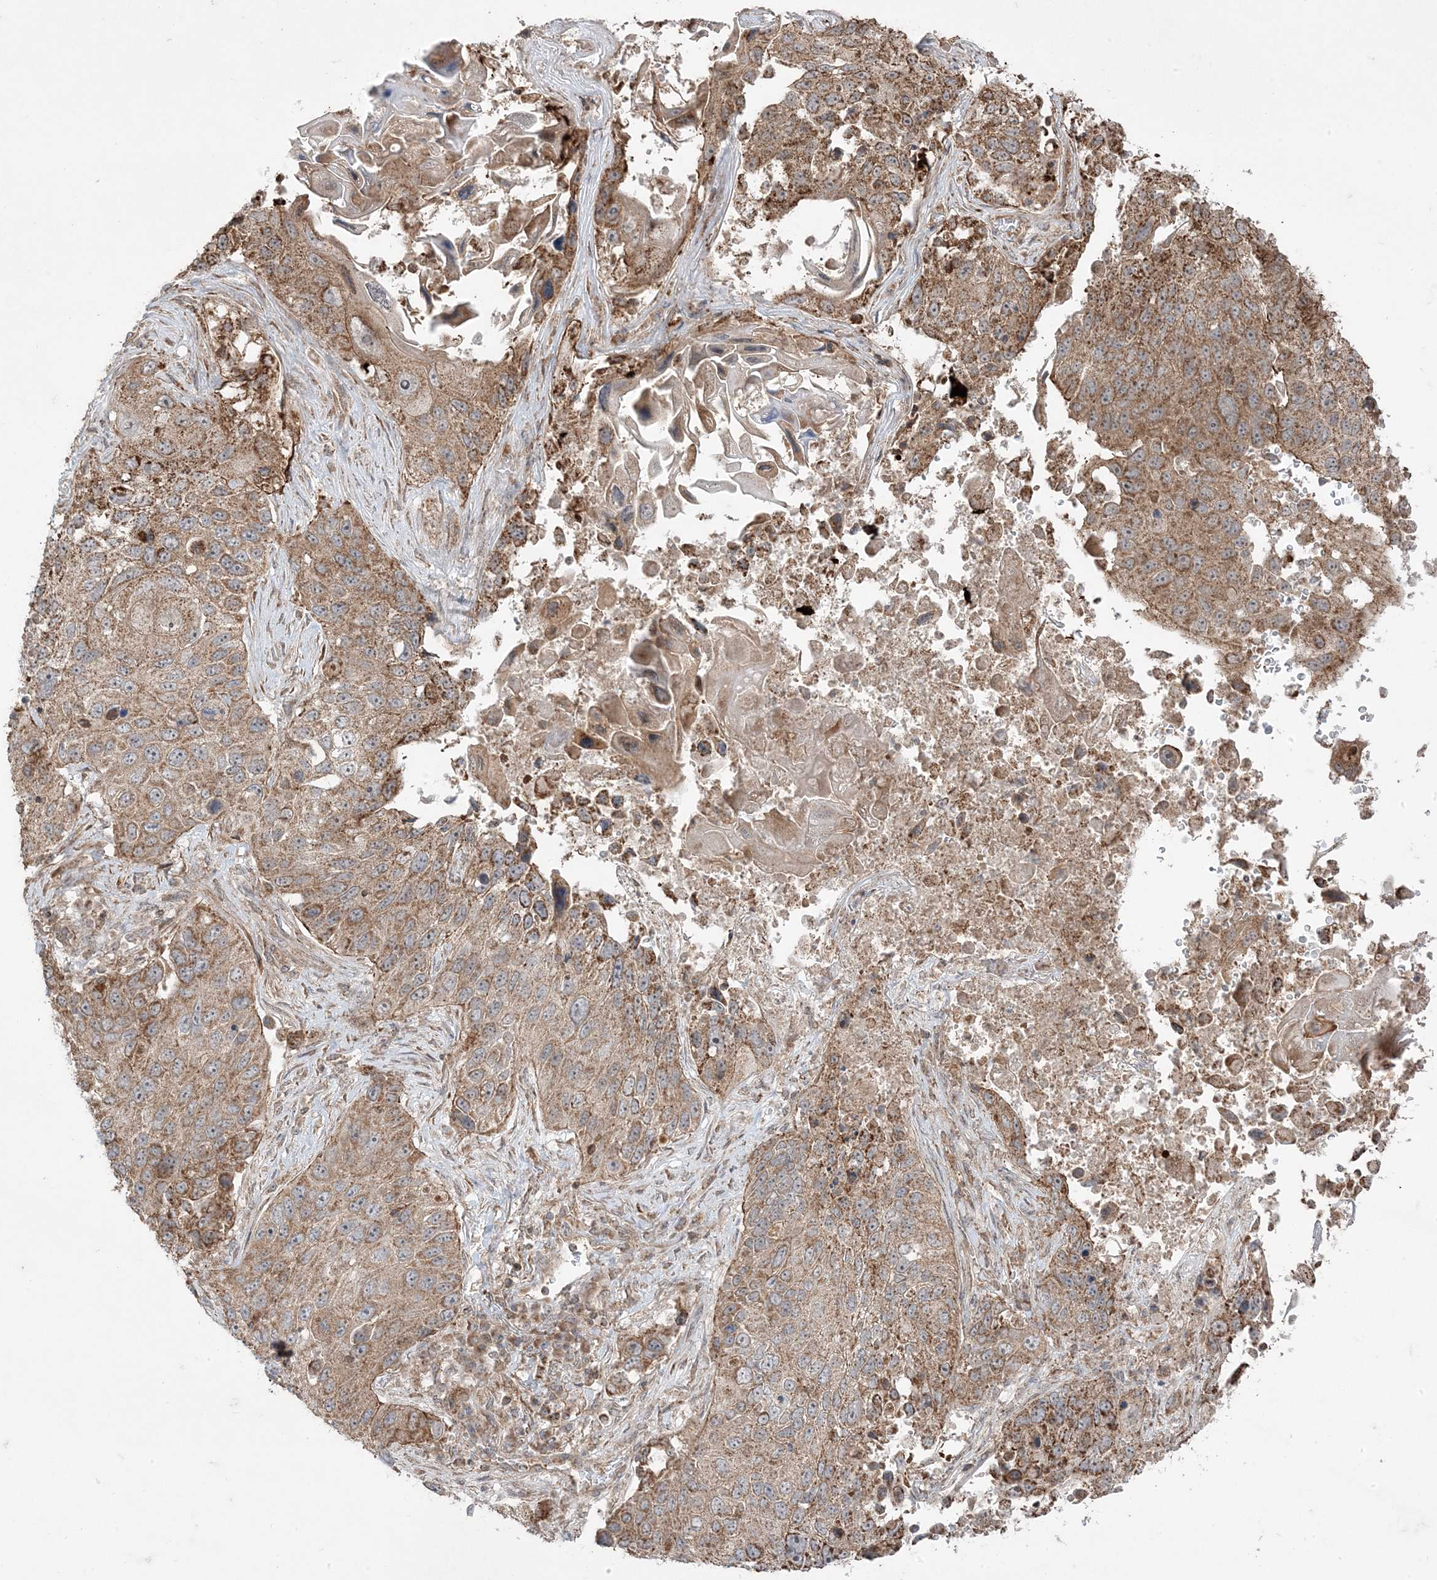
{"staining": {"intensity": "moderate", "quantity": ">75%", "location": "cytoplasmic/membranous"}, "tissue": "lung cancer", "cell_type": "Tumor cells", "image_type": "cancer", "snomed": [{"axis": "morphology", "description": "Squamous cell carcinoma, NOS"}, {"axis": "topography", "description": "Lung"}], "caption": "Protein positivity by immunohistochemistry (IHC) exhibits moderate cytoplasmic/membranous staining in approximately >75% of tumor cells in lung cancer.", "gene": "CLUAP1", "patient": {"sex": "male", "age": 61}}